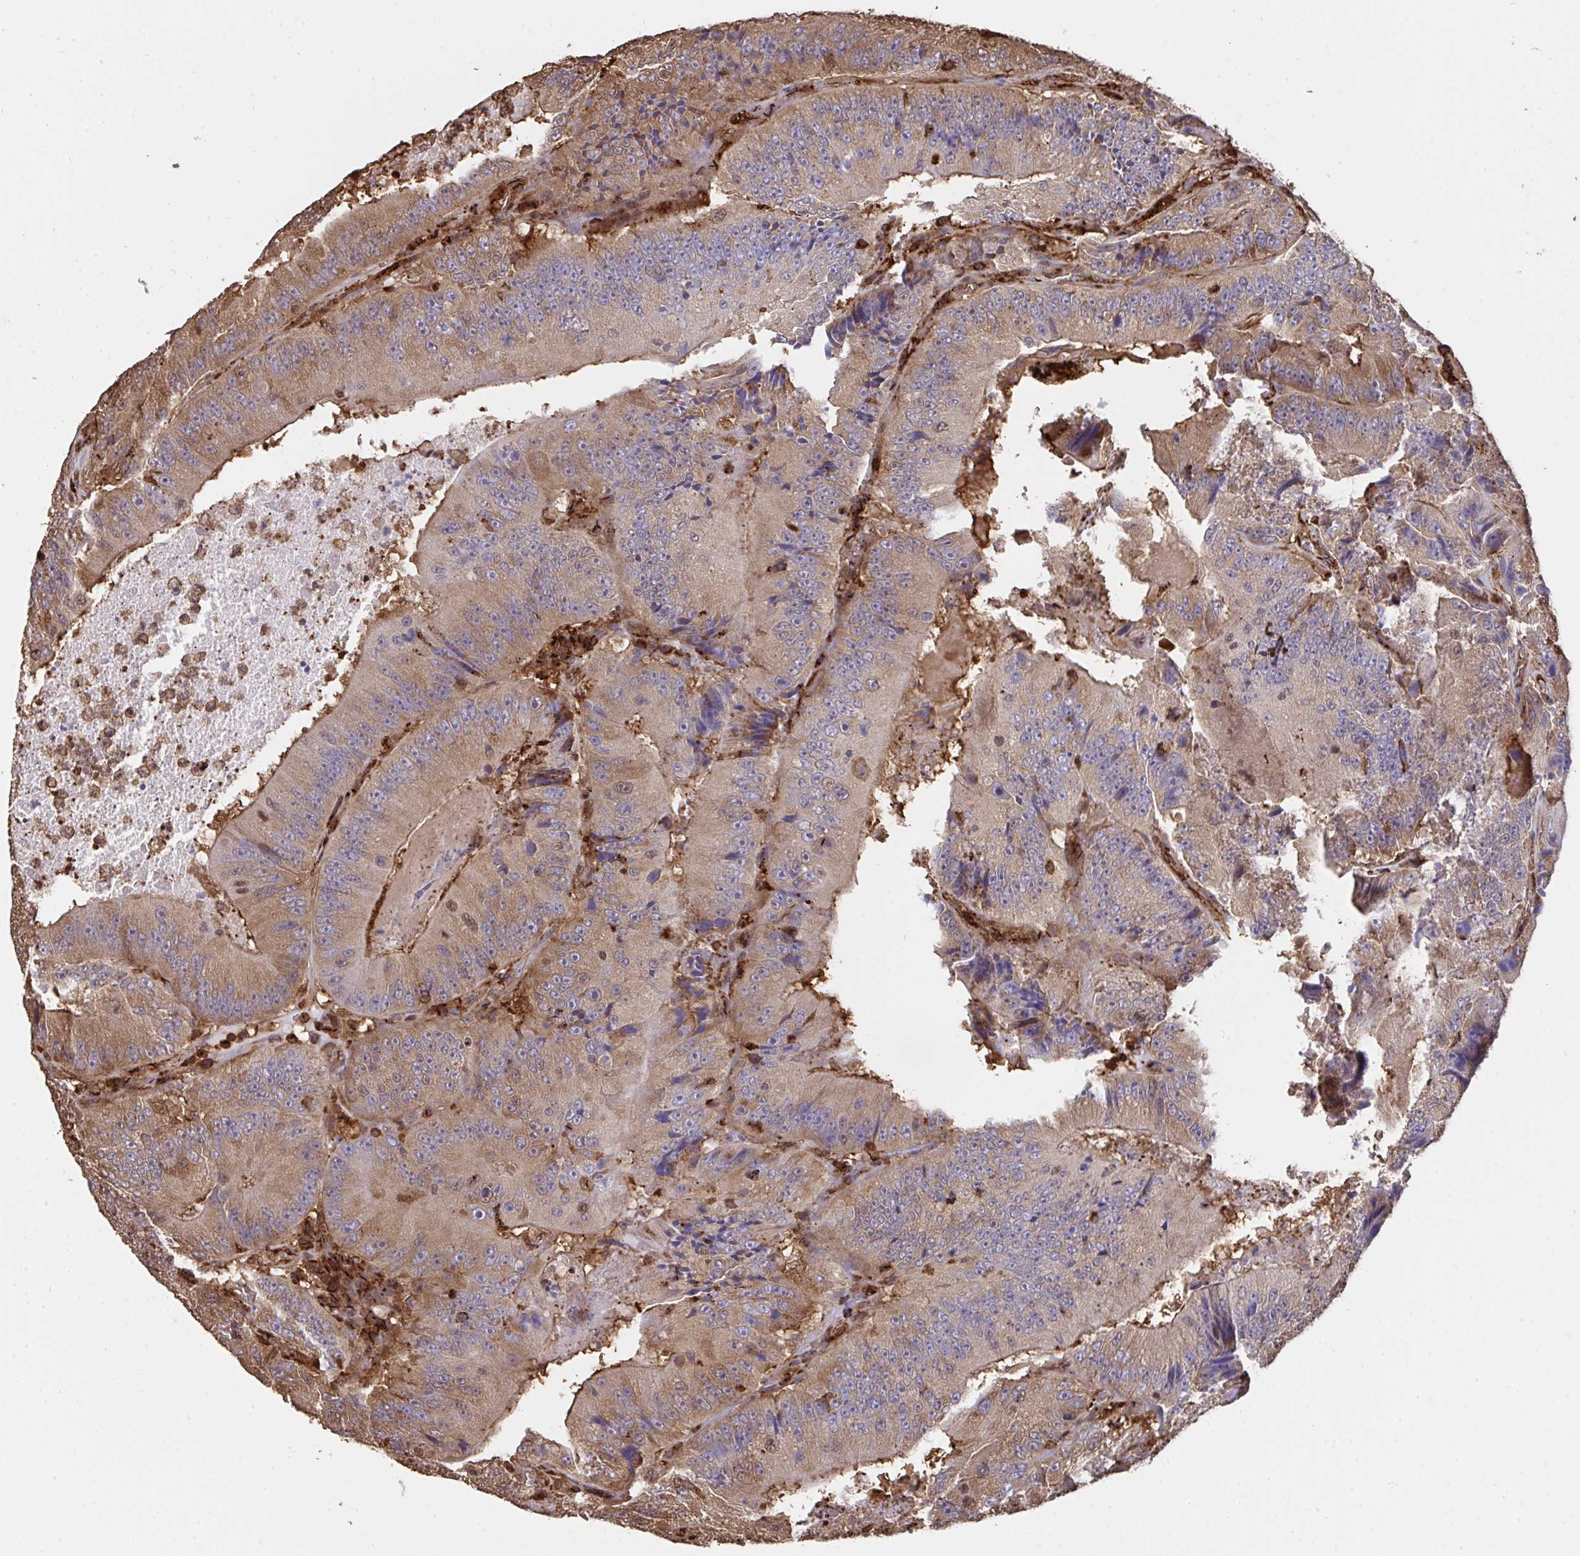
{"staining": {"intensity": "weak", "quantity": "25%-75%", "location": "cytoplasmic/membranous"}, "tissue": "colorectal cancer", "cell_type": "Tumor cells", "image_type": "cancer", "snomed": [{"axis": "morphology", "description": "Adenocarcinoma, NOS"}, {"axis": "topography", "description": "Colon"}], "caption": "IHC of colorectal adenocarcinoma displays low levels of weak cytoplasmic/membranous expression in approximately 25%-75% of tumor cells.", "gene": "CFL1", "patient": {"sex": "female", "age": 86}}